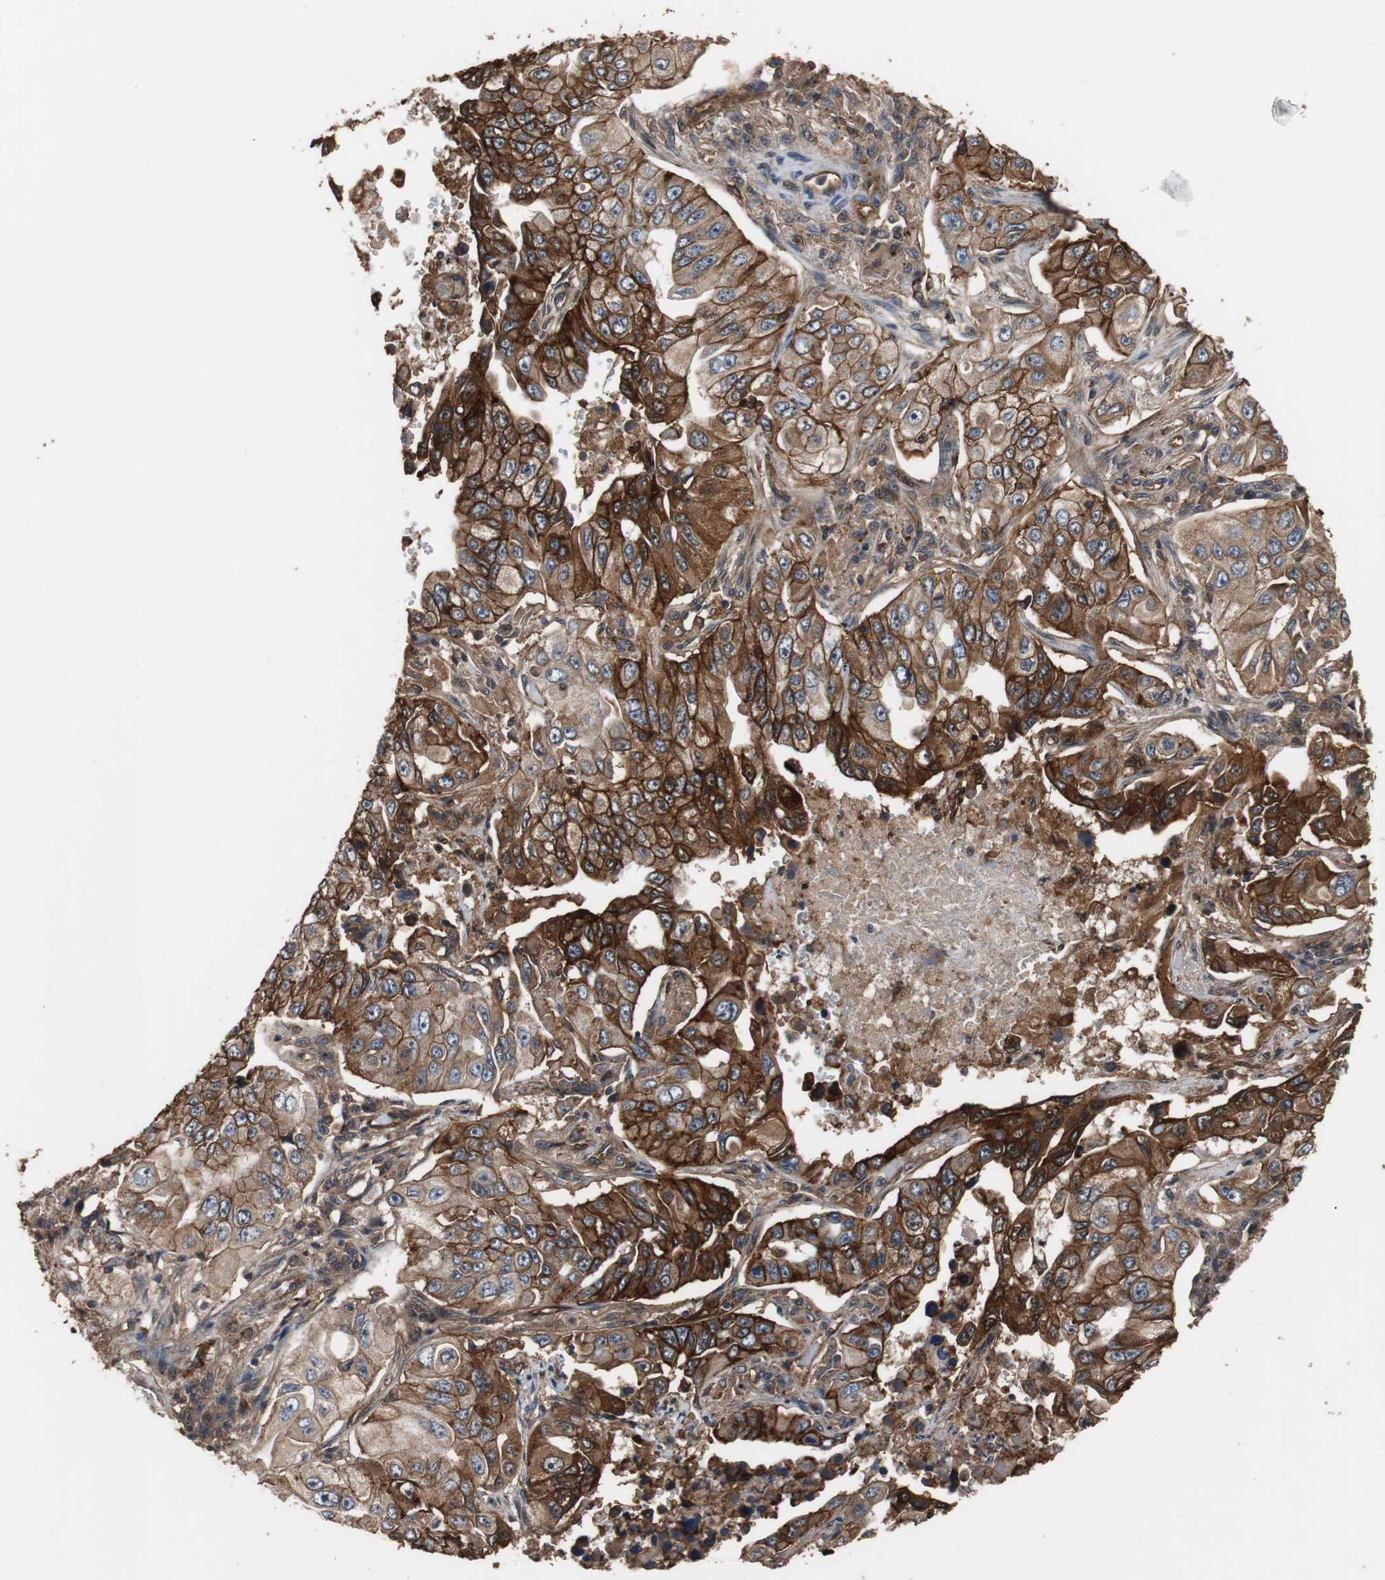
{"staining": {"intensity": "strong", "quantity": ">75%", "location": "cytoplasmic/membranous"}, "tissue": "lung cancer", "cell_type": "Tumor cells", "image_type": "cancer", "snomed": [{"axis": "morphology", "description": "Adenocarcinoma, NOS"}, {"axis": "topography", "description": "Lung"}], "caption": "Strong cytoplasmic/membranous staining is present in approximately >75% of tumor cells in lung adenocarcinoma.", "gene": "NDRG1", "patient": {"sex": "male", "age": 84}}